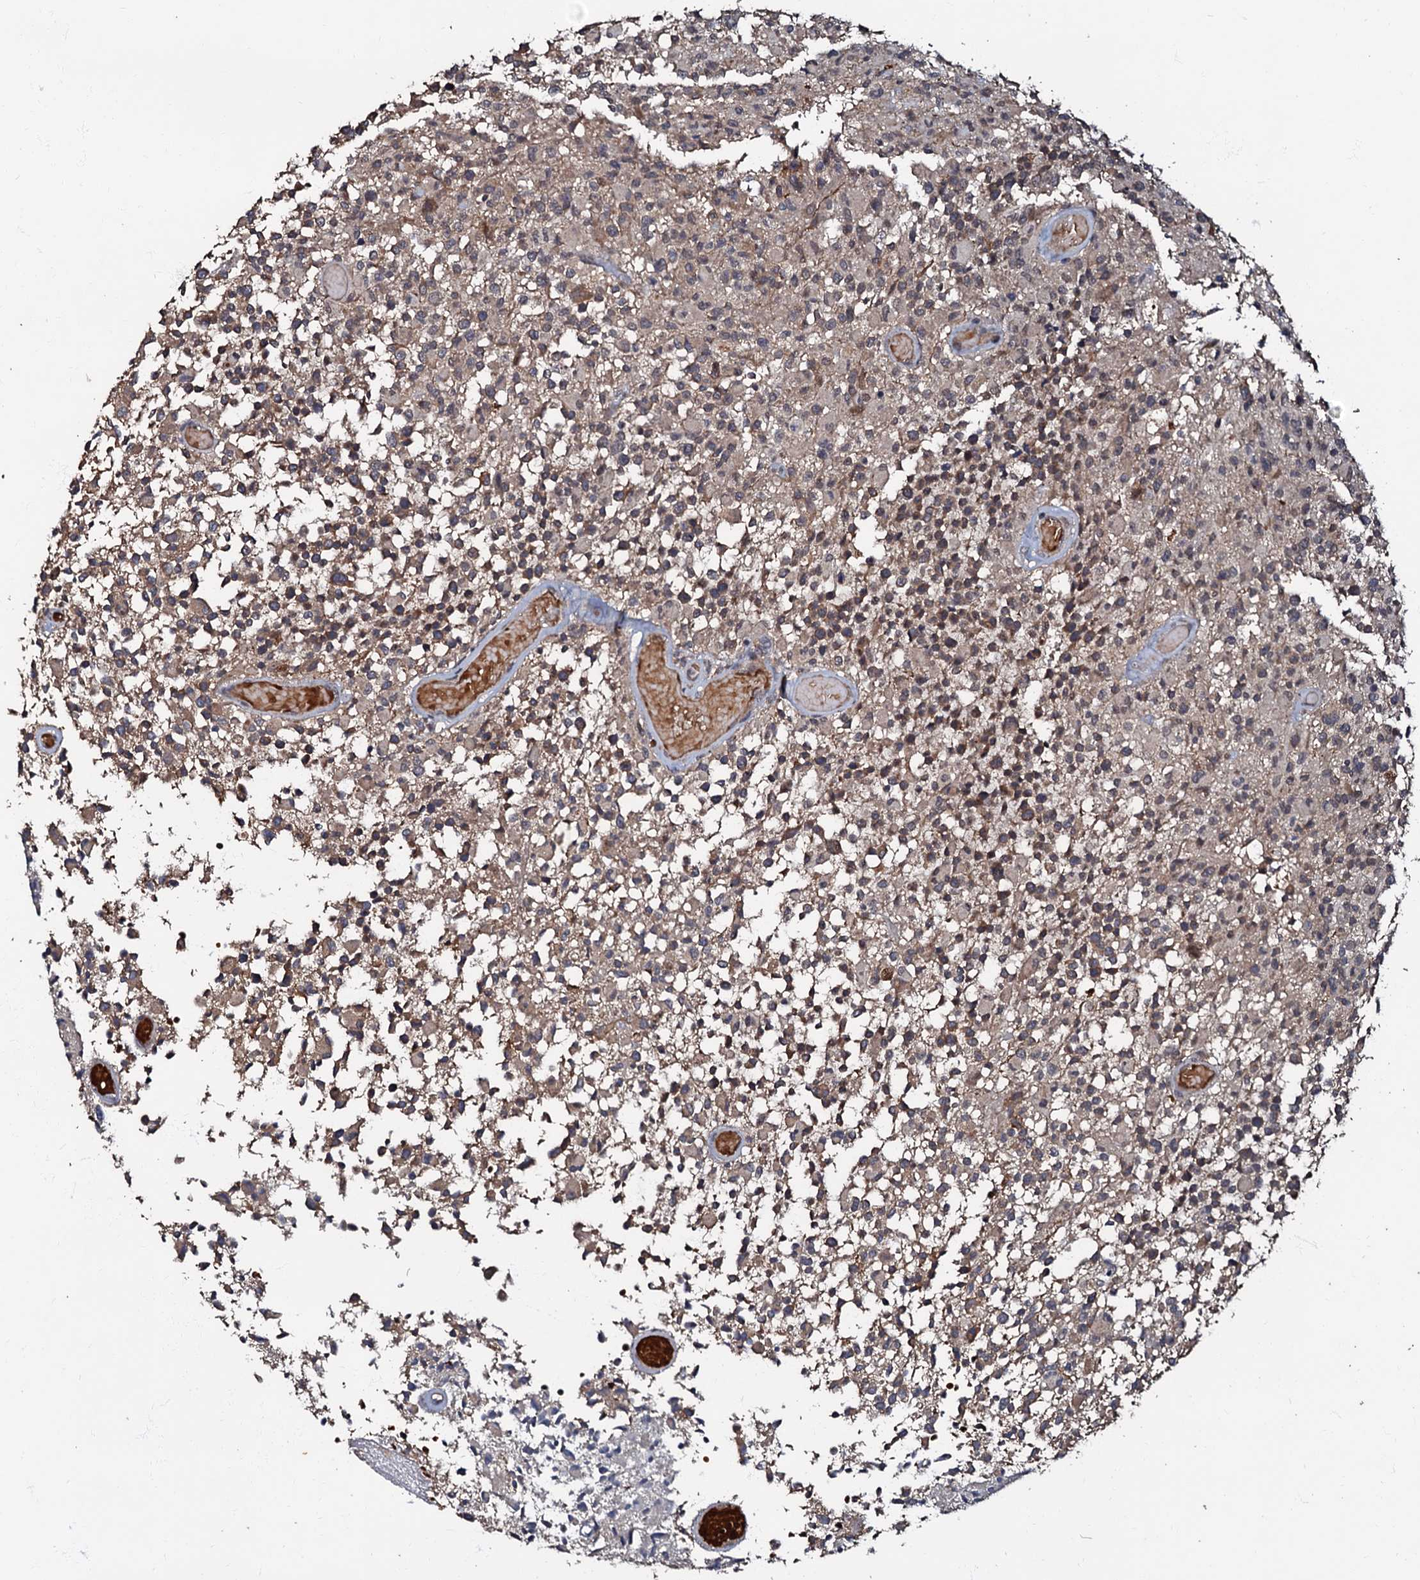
{"staining": {"intensity": "weak", "quantity": "25%-75%", "location": "cytoplasmic/membranous"}, "tissue": "glioma", "cell_type": "Tumor cells", "image_type": "cancer", "snomed": [{"axis": "morphology", "description": "Glioma, malignant, High grade"}, {"axis": "morphology", "description": "Glioblastoma, NOS"}, {"axis": "topography", "description": "Brain"}], "caption": "Protein staining exhibits weak cytoplasmic/membranous positivity in about 25%-75% of tumor cells in malignant glioma (high-grade). (brown staining indicates protein expression, while blue staining denotes nuclei).", "gene": "MANSC4", "patient": {"sex": "male", "age": 60}}